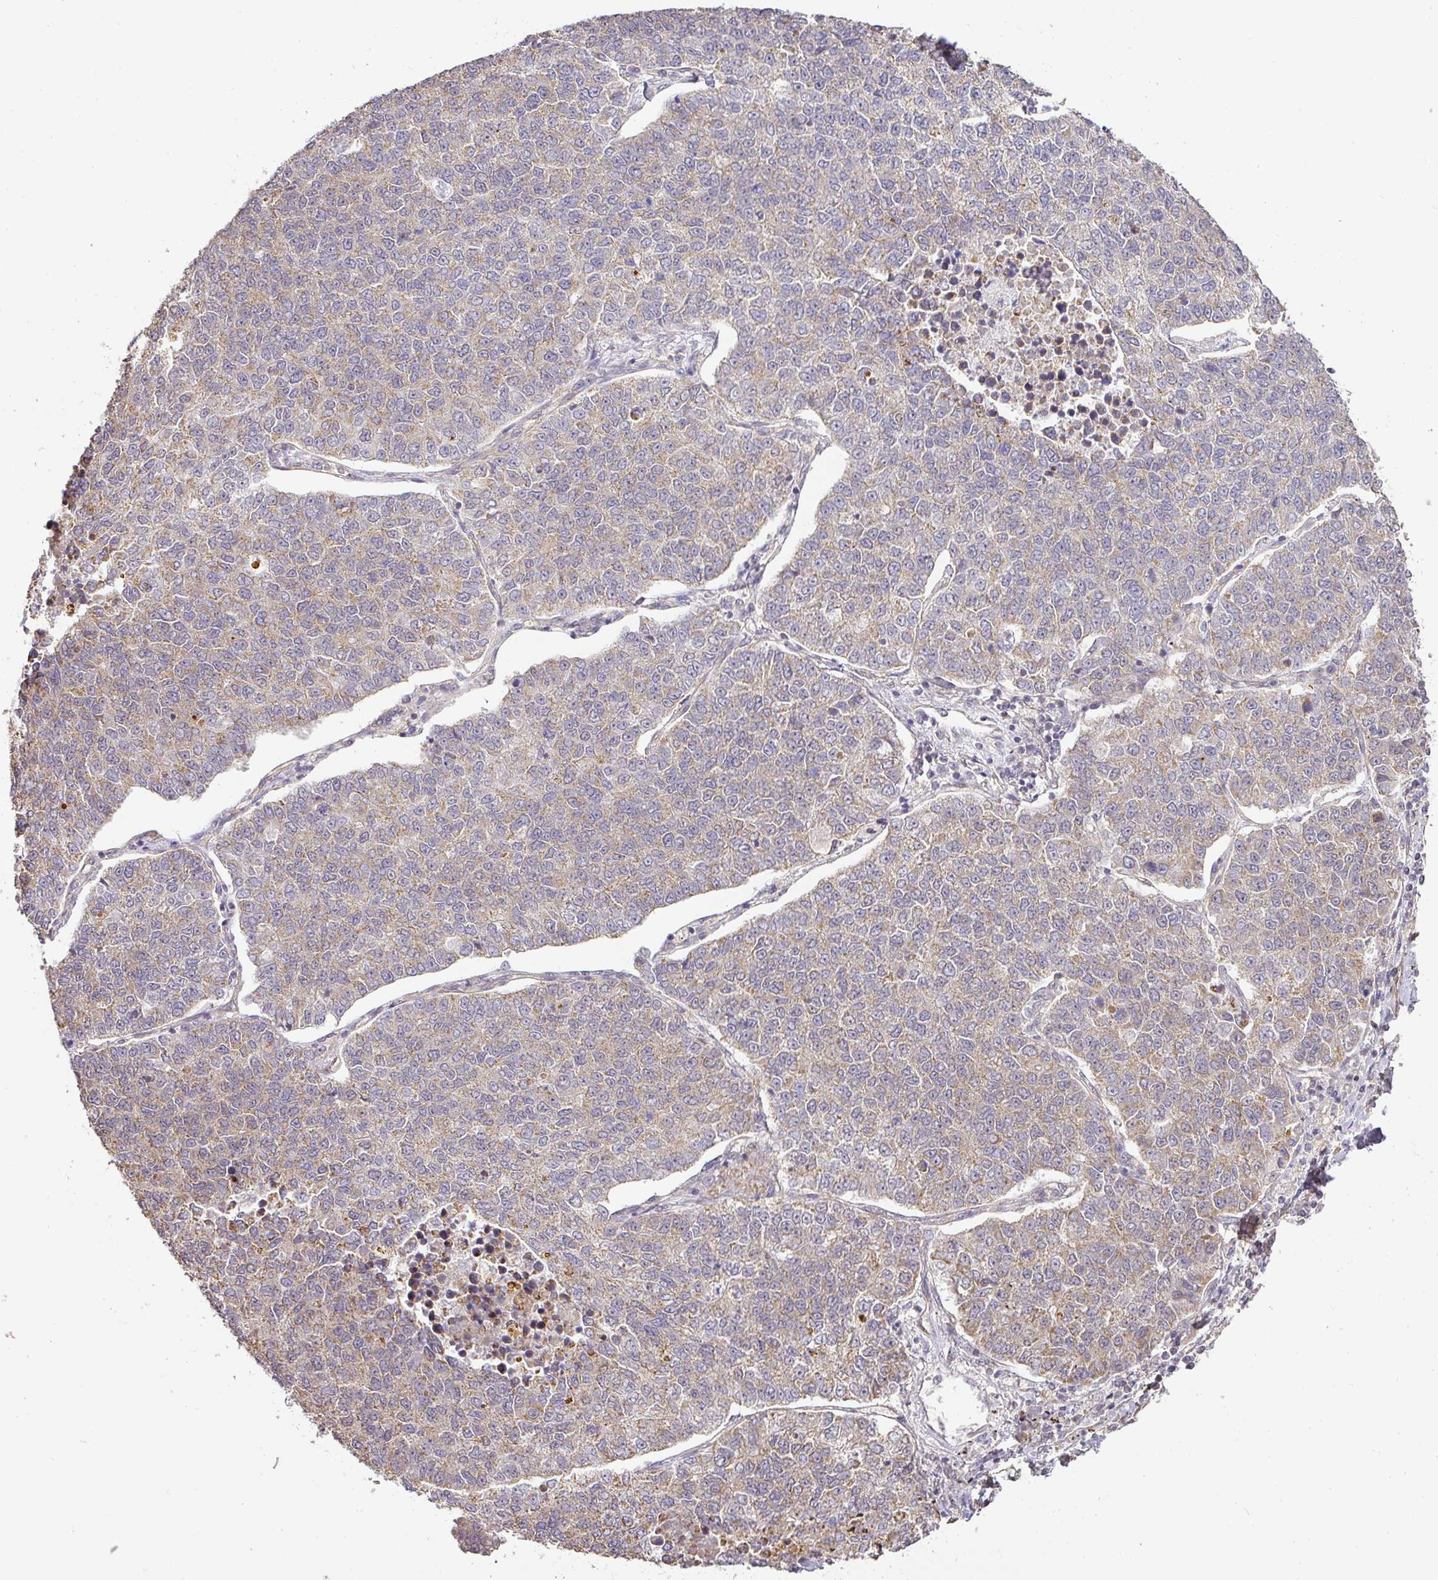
{"staining": {"intensity": "weak", "quantity": "25%-75%", "location": "cytoplasmic/membranous"}, "tissue": "lung cancer", "cell_type": "Tumor cells", "image_type": "cancer", "snomed": [{"axis": "morphology", "description": "Adenocarcinoma, NOS"}, {"axis": "topography", "description": "Lung"}], "caption": "Adenocarcinoma (lung) stained with IHC displays weak cytoplasmic/membranous positivity in about 25%-75% of tumor cells. (IHC, brightfield microscopy, high magnification).", "gene": "MYOM2", "patient": {"sex": "male", "age": 49}}